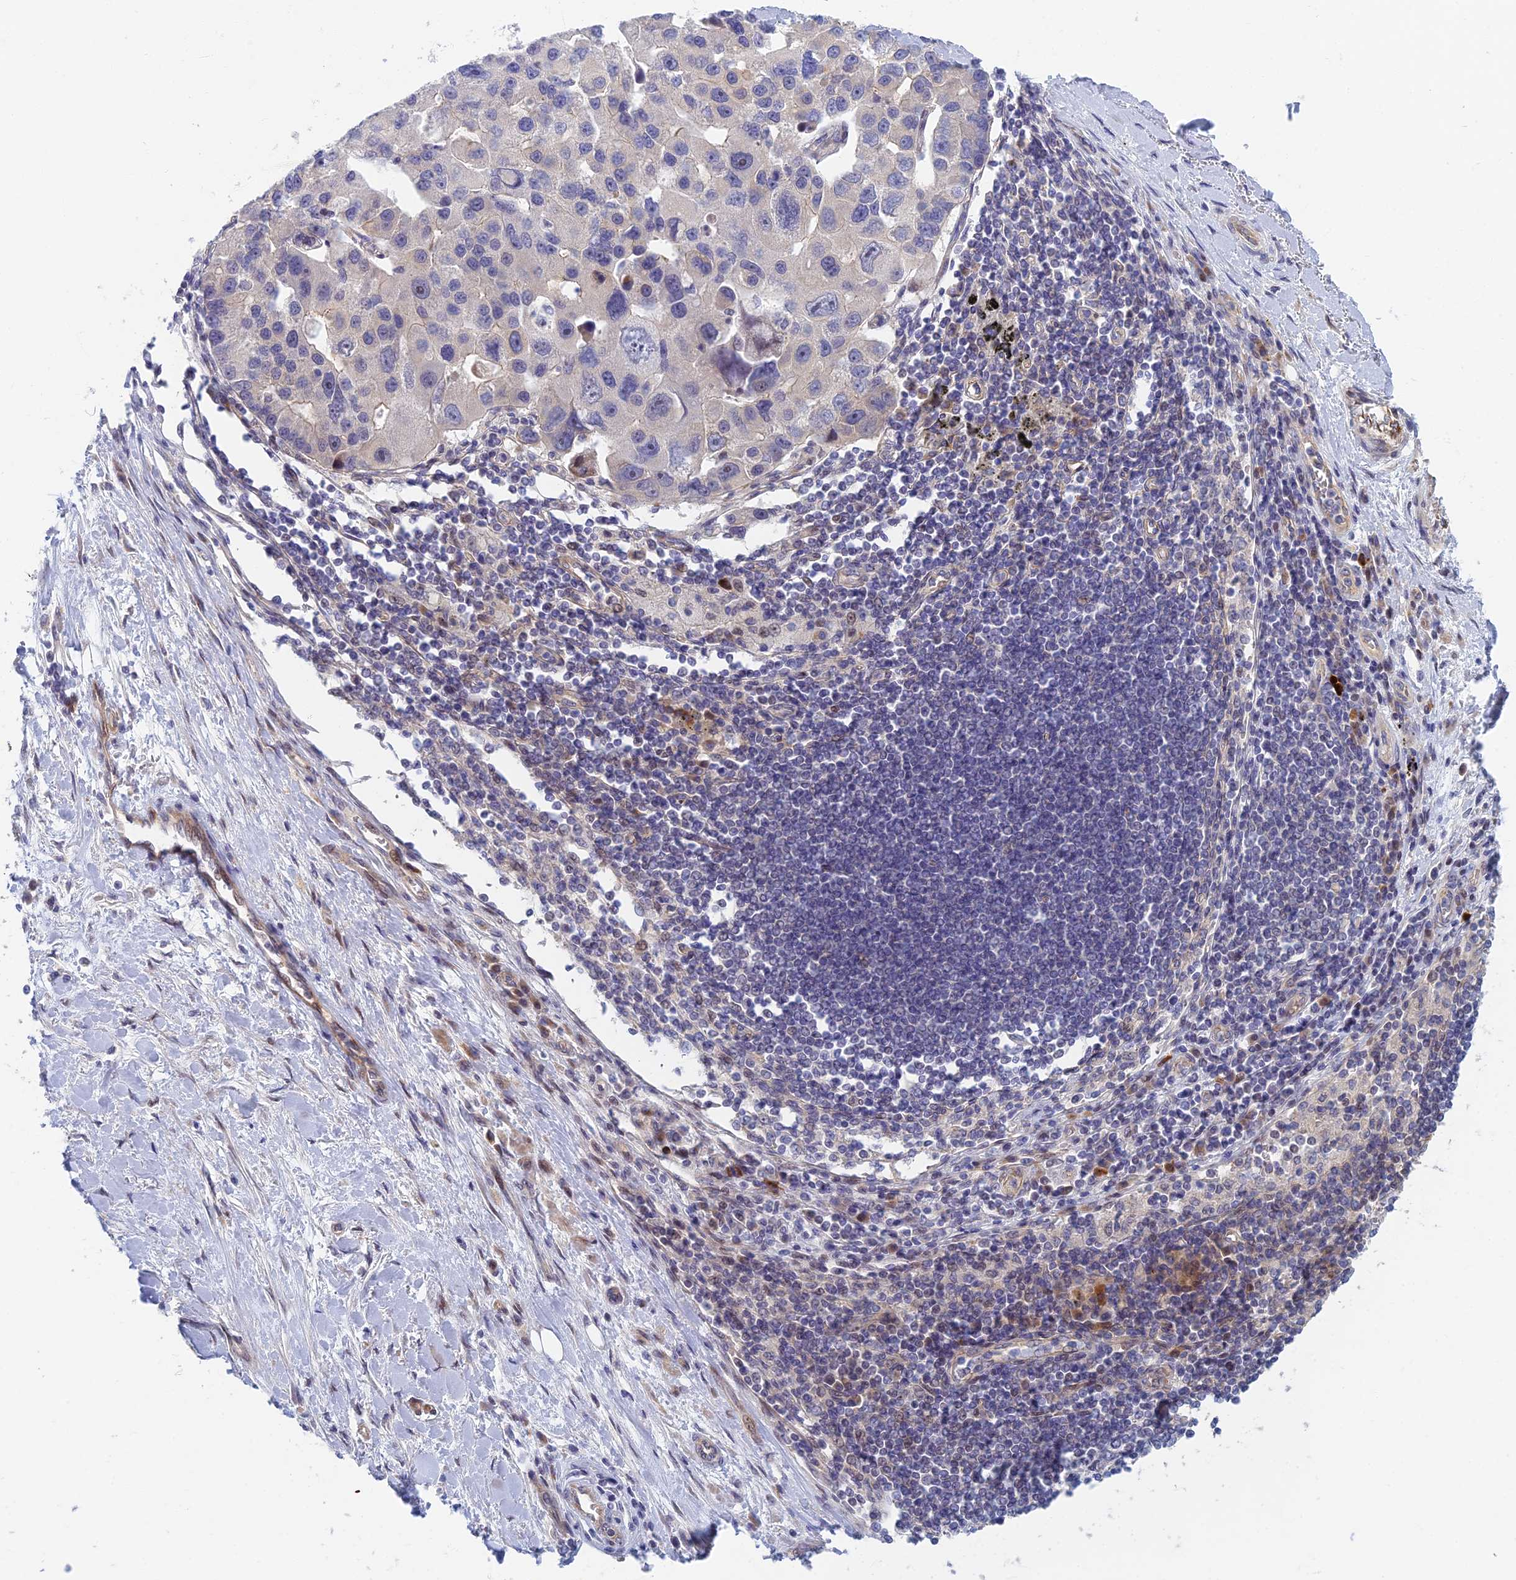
{"staining": {"intensity": "negative", "quantity": "none", "location": "none"}, "tissue": "lung cancer", "cell_type": "Tumor cells", "image_type": "cancer", "snomed": [{"axis": "morphology", "description": "Adenocarcinoma, NOS"}, {"axis": "topography", "description": "Lung"}], "caption": "DAB (3,3'-diaminobenzidine) immunohistochemical staining of human lung adenocarcinoma demonstrates no significant expression in tumor cells.", "gene": "RHBDL2", "patient": {"sex": "female", "age": 54}}